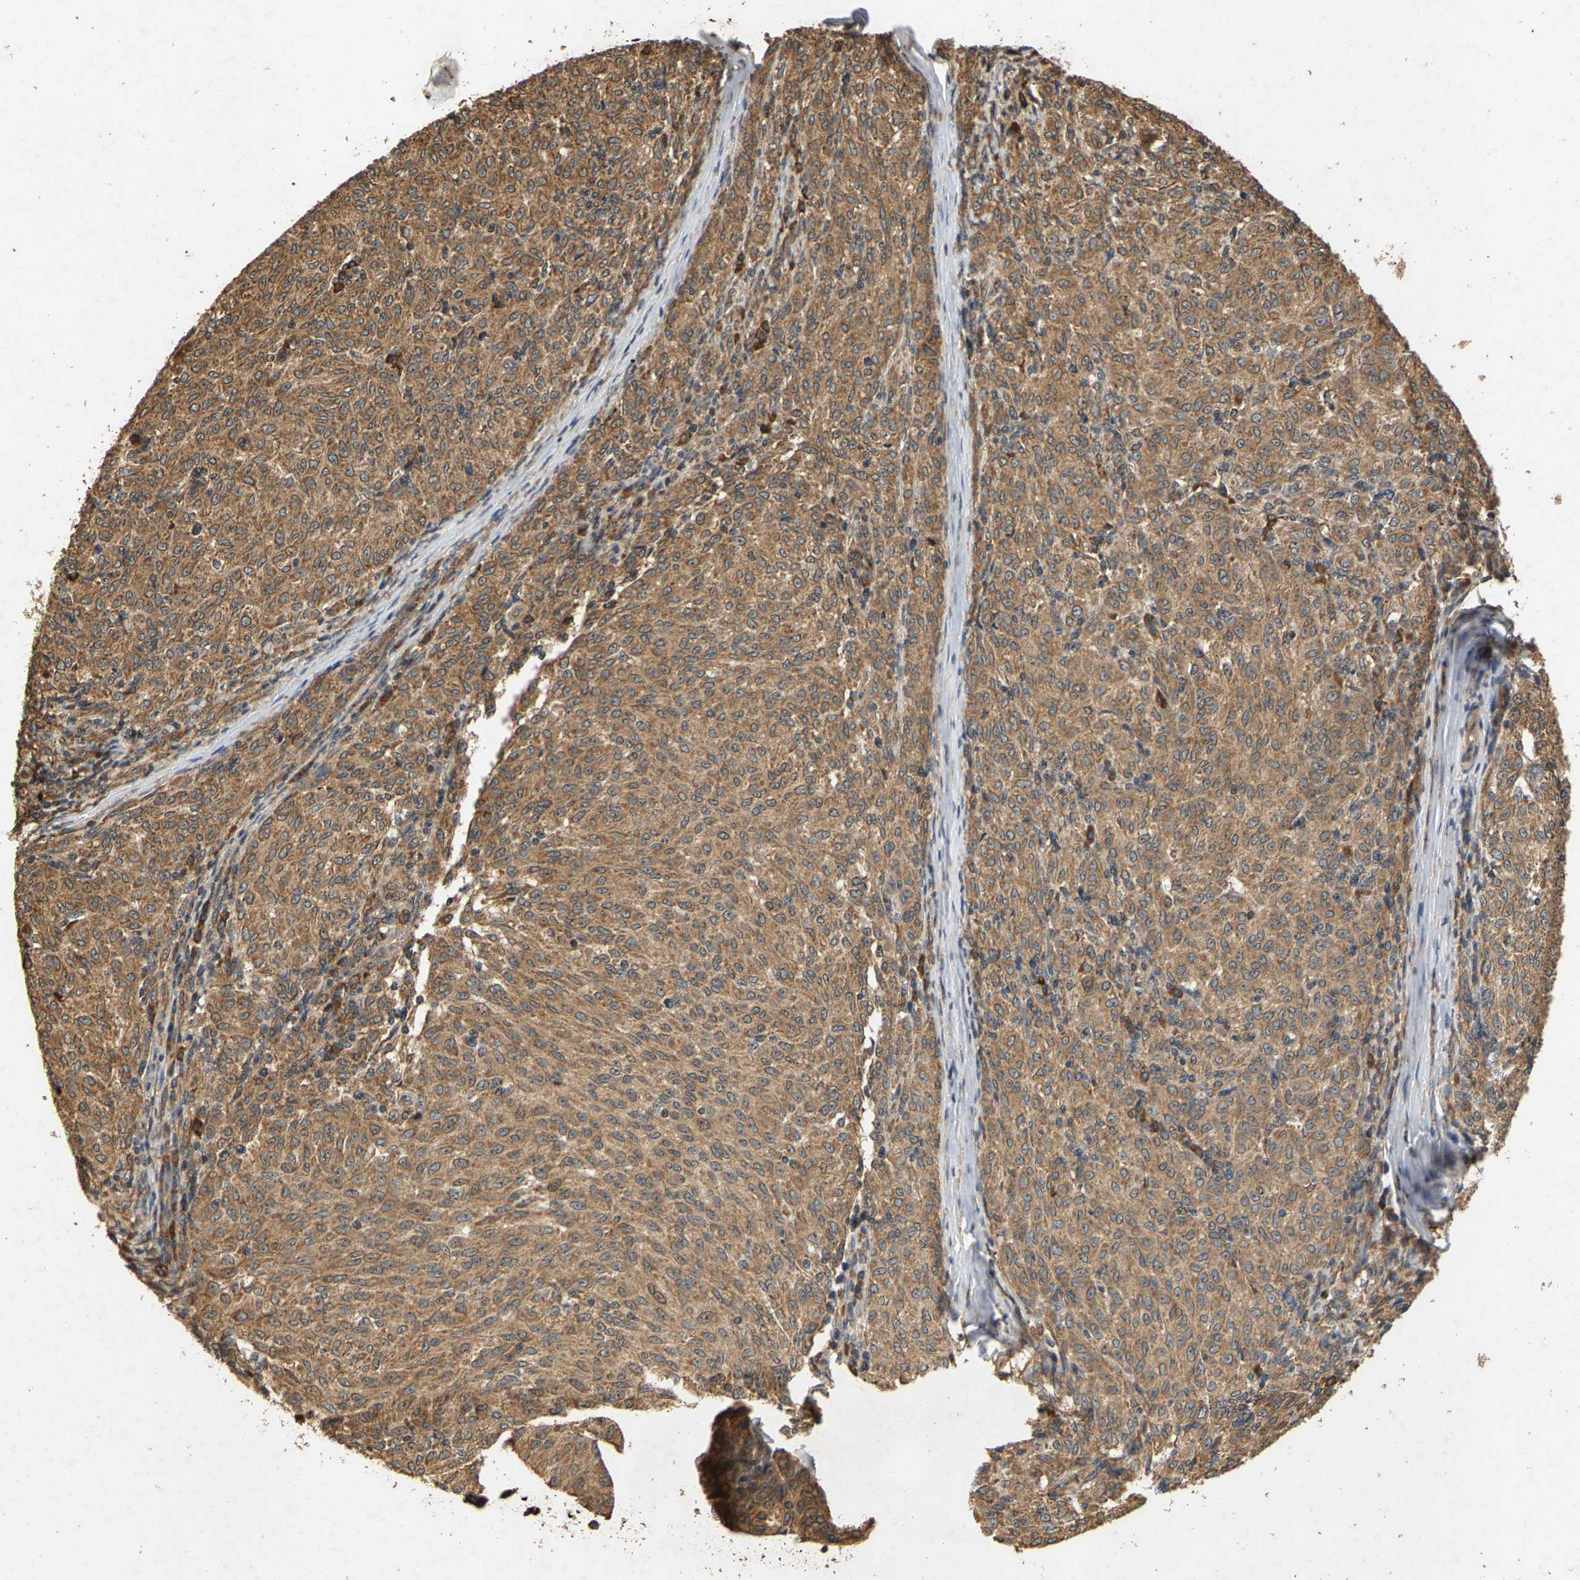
{"staining": {"intensity": "moderate", "quantity": ">75%", "location": "cytoplasmic/membranous"}, "tissue": "melanoma", "cell_type": "Tumor cells", "image_type": "cancer", "snomed": [{"axis": "morphology", "description": "Malignant melanoma, NOS"}, {"axis": "topography", "description": "Skin"}], "caption": "Protein analysis of malignant melanoma tissue demonstrates moderate cytoplasmic/membranous positivity in about >75% of tumor cells.", "gene": "CIDEC", "patient": {"sex": "female", "age": 72}}